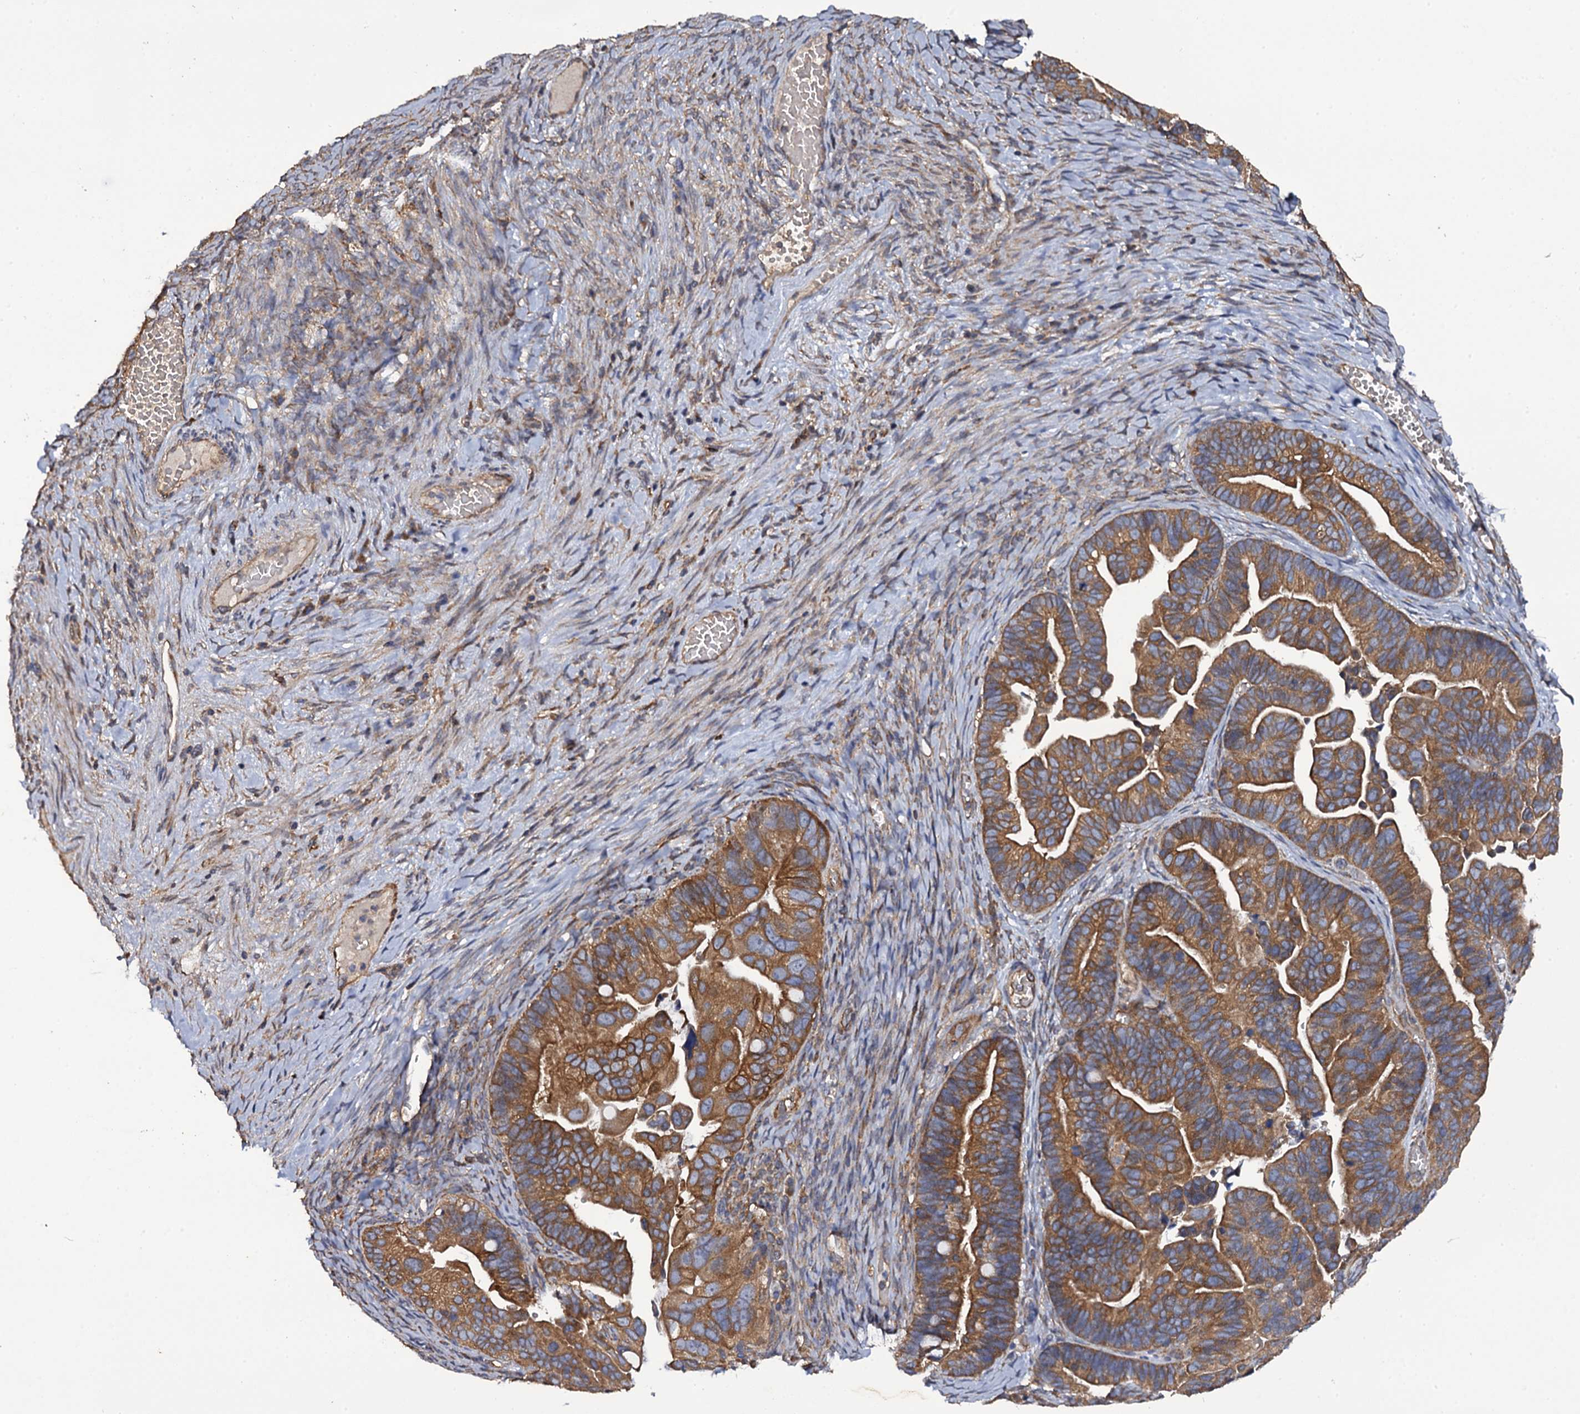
{"staining": {"intensity": "moderate", "quantity": ">75%", "location": "cytoplasmic/membranous"}, "tissue": "ovarian cancer", "cell_type": "Tumor cells", "image_type": "cancer", "snomed": [{"axis": "morphology", "description": "Cystadenocarcinoma, serous, NOS"}, {"axis": "topography", "description": "Ovary"}], "caption": "Immunohistochemical staining of human ovarian cancer reveals moderate cytoplasmic/membranous protein expression in about >75% of tumor cells.", "gene": "TTC23", "patient": {"sex": "female", "age": 56}}